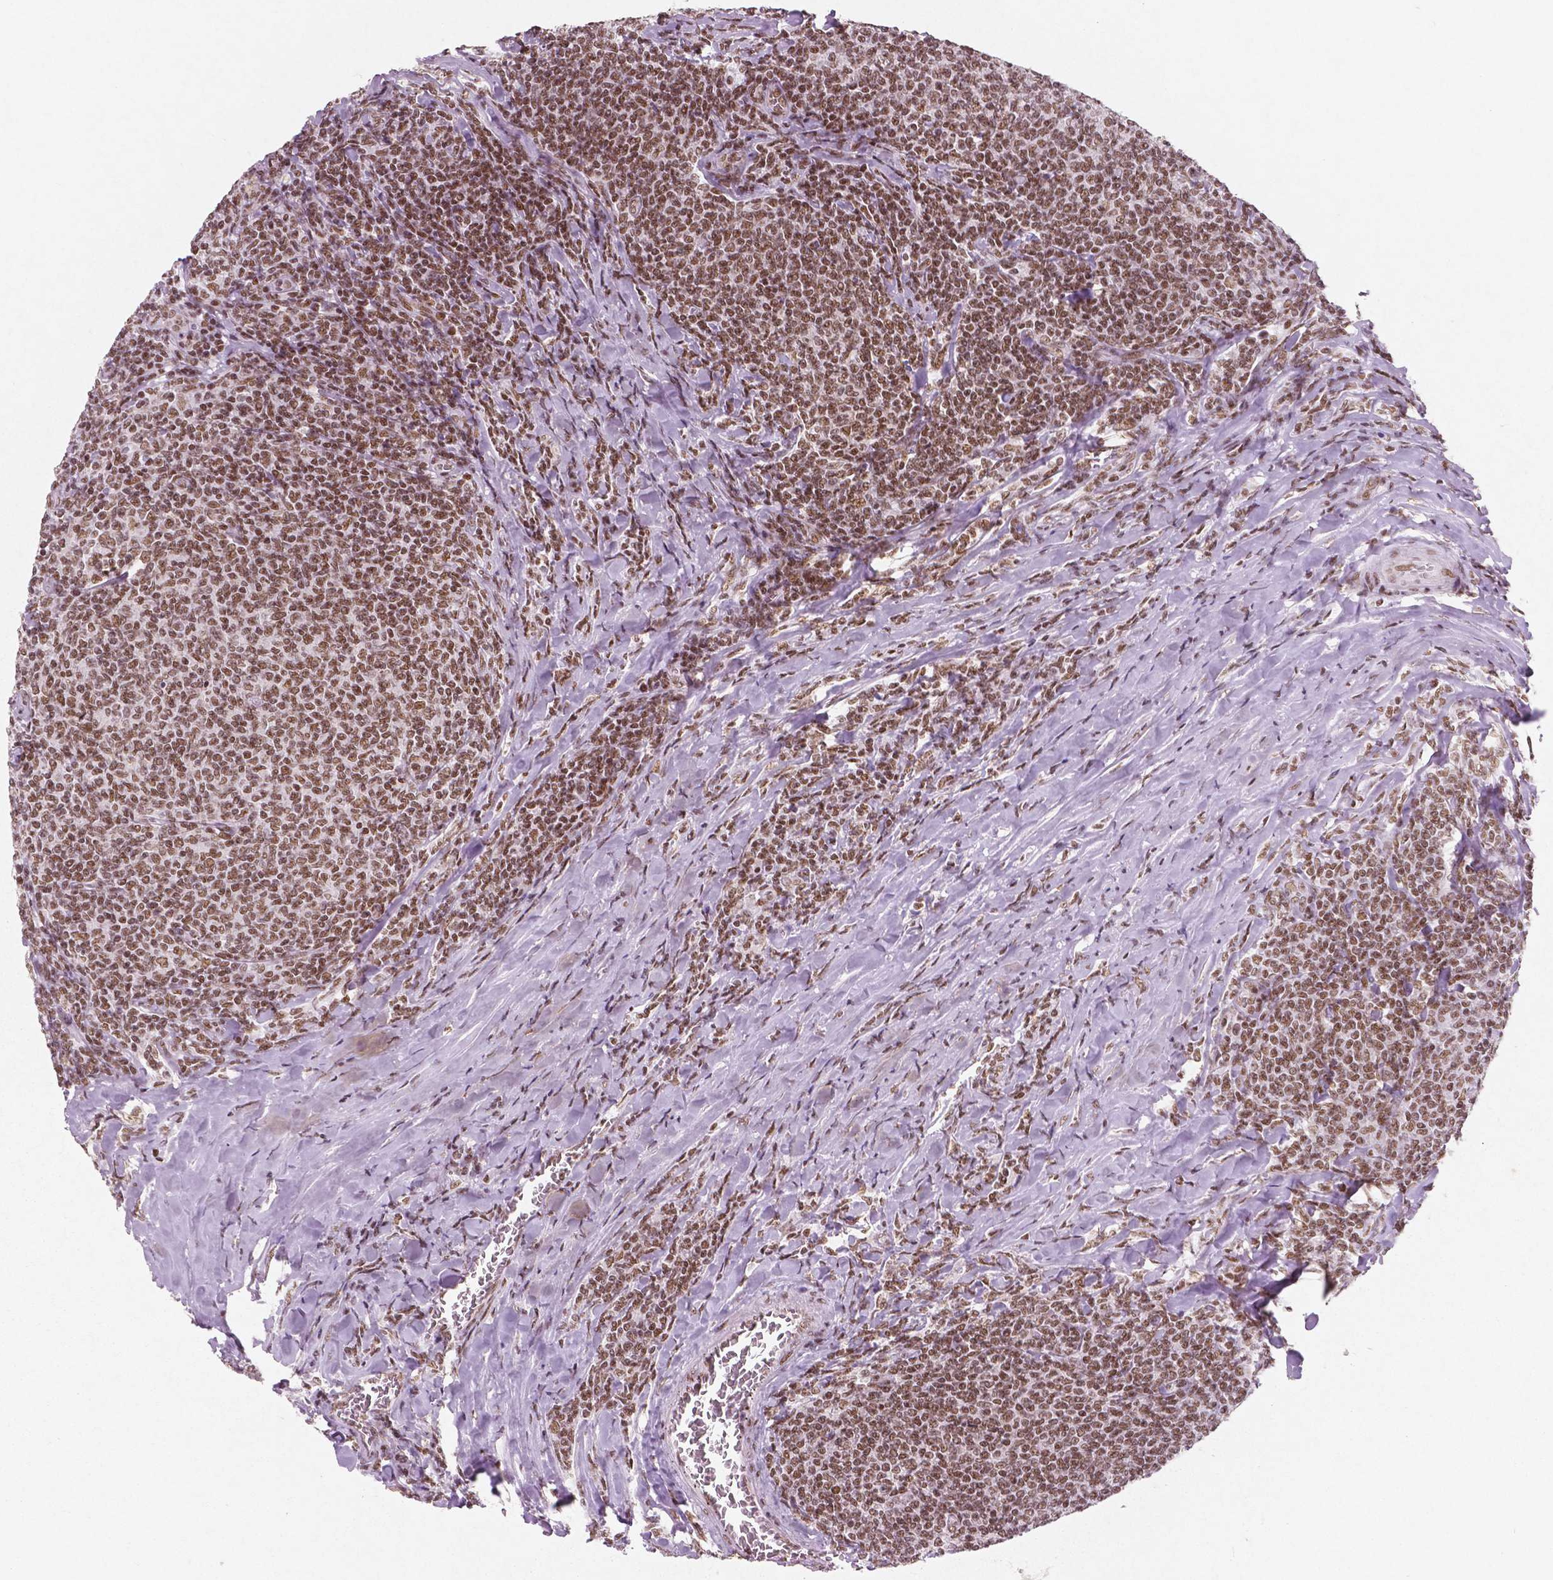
{"staining": {"intensity": "moderate", "quantity": ">75%", "location": "nuclear"}, "tissue": "lymphoma", "cell_type": "Tumor cells", "image_type": "cancer", "snomed": [{"axis": "morphology", "description": "Malignant lymphoma, non-Hodgkin's type, Low grade"}, {"axis": "topography", "description": "Lymph node"}], "caption": "Moderate nuclear protein positivity is seen in about >75% of tumor cells in lymphoma.", "gene": "BRD4", "patient": {"sex": "male", "age": 52}}